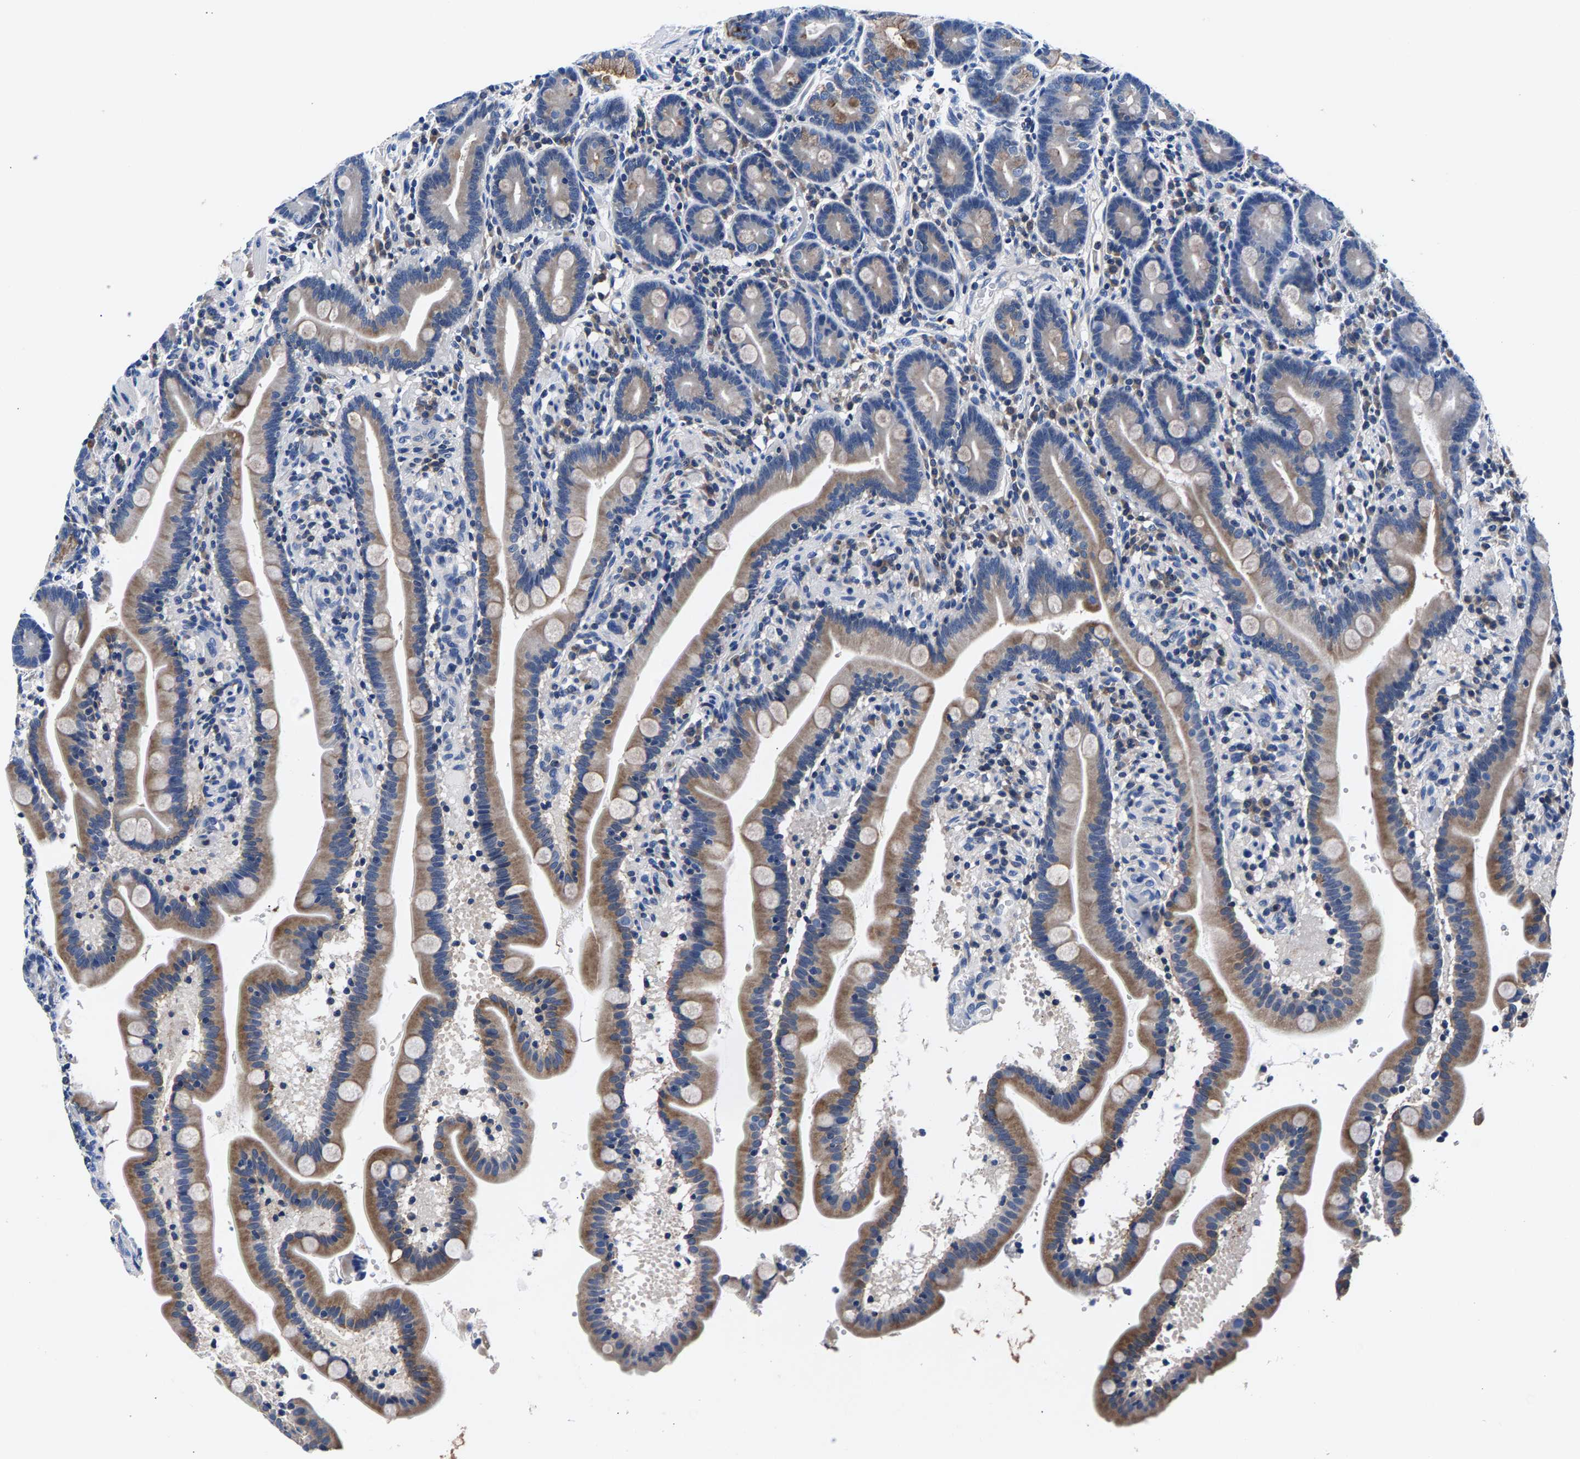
{"staining": {"intensity": "moderate", "quantity": ">75%", "location": "cytoplasmic/membranous"}, "tissue": "duodenum", "cell_type": "Glandular cells", "image_type": "normal", "snomed": [{"axis": "morphology", "description": "Normal tissue, NOS"}, {"axis": "topography", "description": "Duodenum"}], "caption": "A medium amount of moderate cytoplasmic/membranous positivity is present in about >75% of glandular cells in unremarkable duodenum.", "gene": "PHF24", "patient": {"sex": "male", "age": 54}}